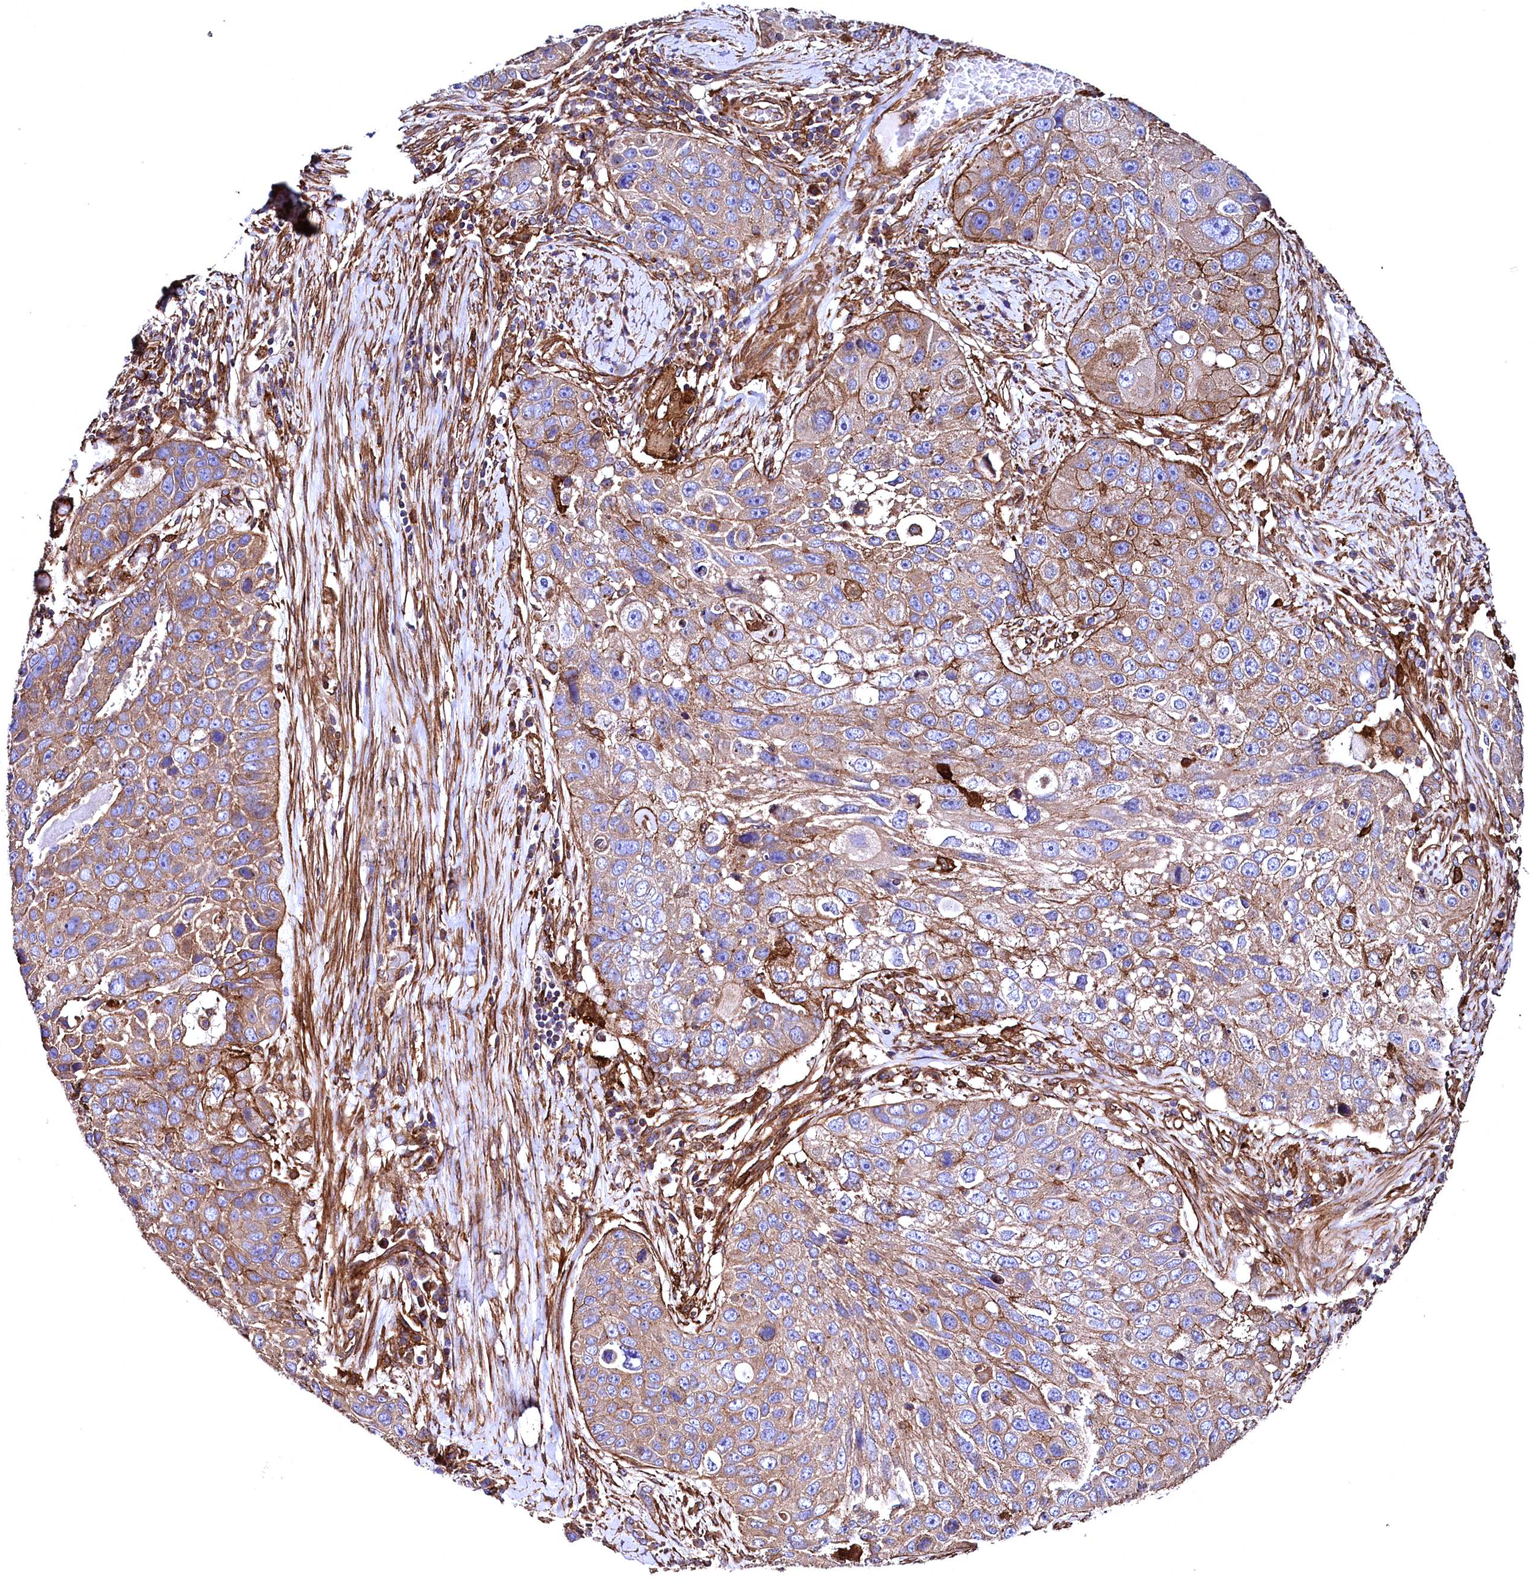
{"staining": {"intensity": "moderate", "quantity": ">75%", "location": "cytoplasmic/membranous"}, "tissue": "lung cancer", "cell_type": "Tumor cells", "image_type": "cancer", "snomed": [{"axis": "morphology", "description": "Squamous cell carcinoma, NOS"}, {"axis": "topography", "description": "Lung"}], "caption": "Protein positivity by immunohistochemistry (IHC) reveals moderate cytoplasmic/membranous staining in about >75% of tumor cells in lung cancer.", "gene": "STAMBPL1", "patient": {"sex": "male", "age": 61}}